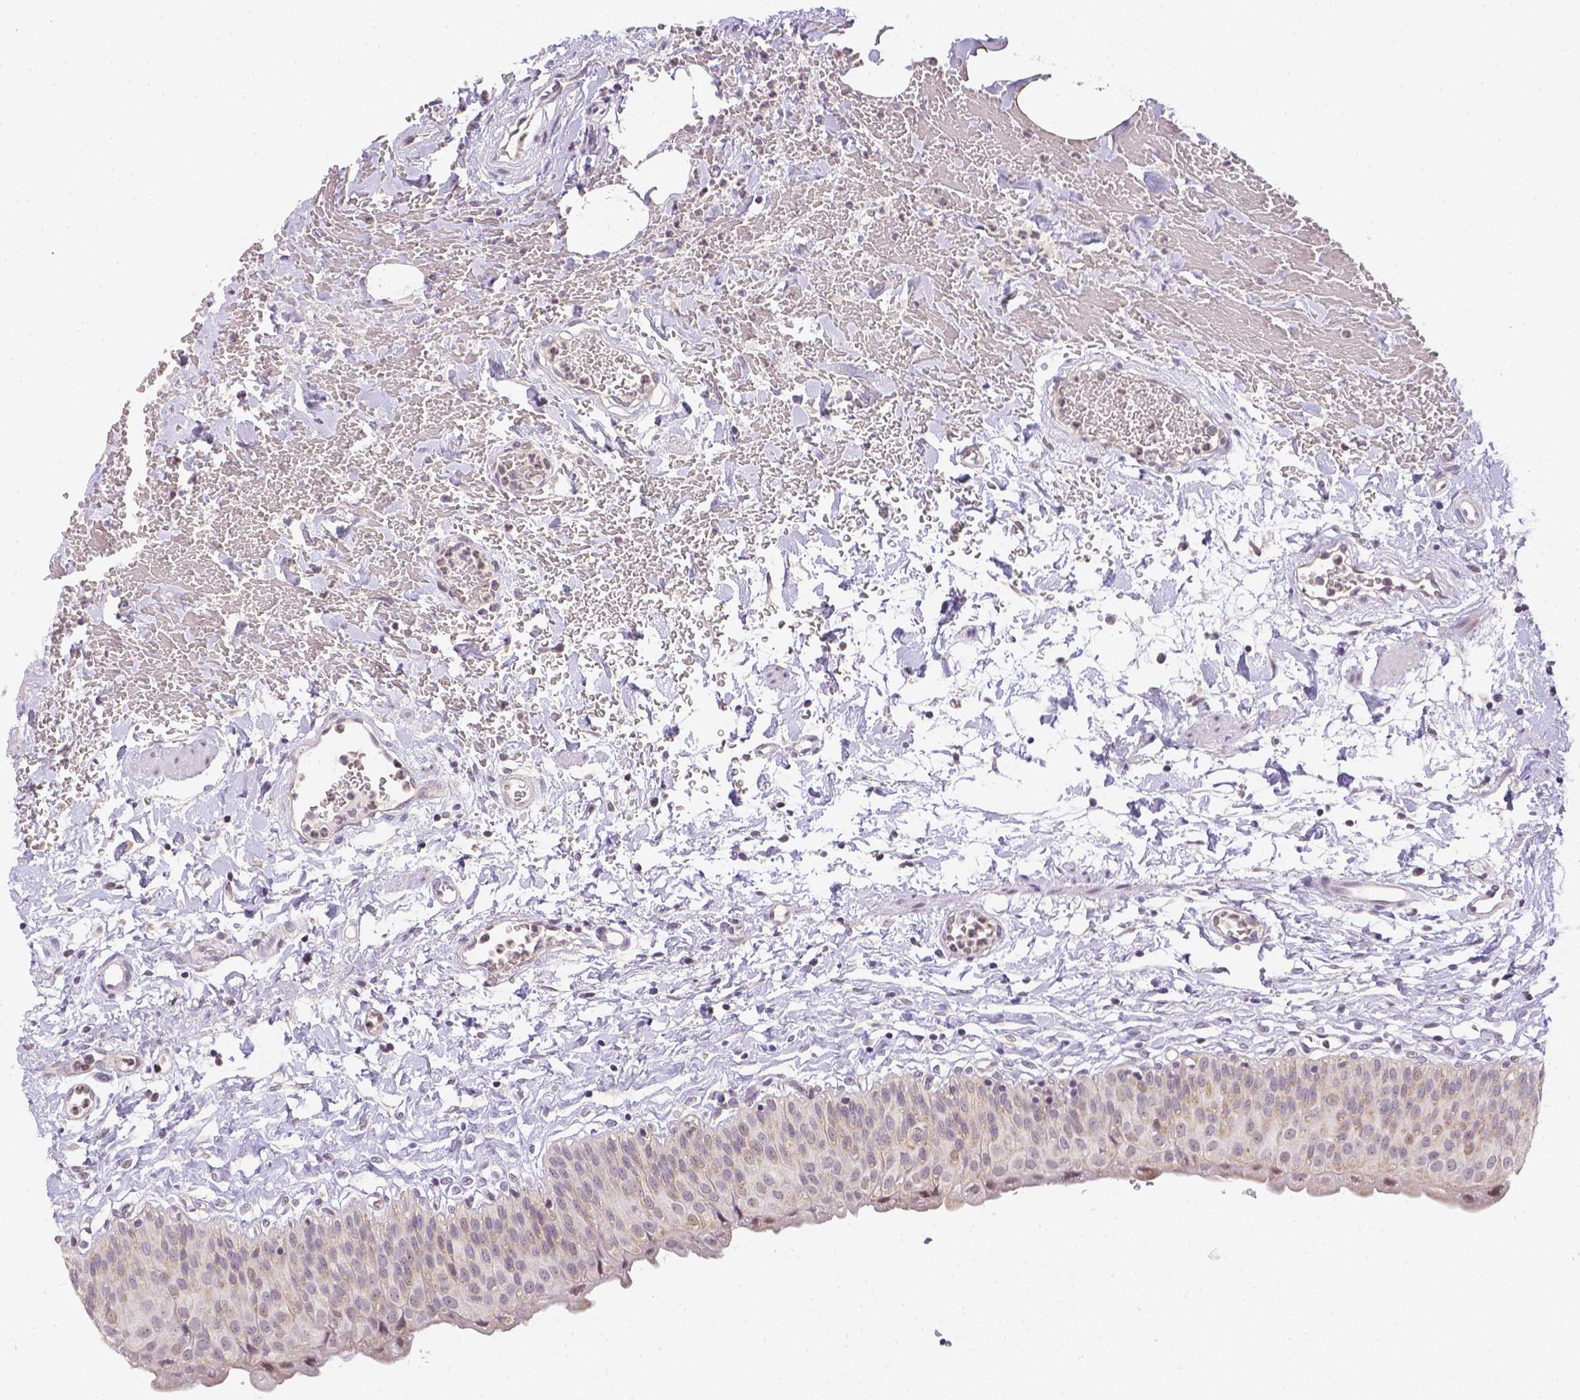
{"staining": {"intensity": "weak", "quantity": "<25%", "location": "cytoplasmic/membranous,nuclear"}, "tissue": "urinary bladder", "cell_type": "Urothelial cells", "image_type": "normal", "snomed": [{"axis": "morphology", "description": "Normal tissue, NOS"}, {"axis": "topography", "description": "Urinary bladder"}], "caption": "There is no significant expression in urothelial cells of urinary bladder.", "gene": "ZNF280B", "patient": {"sex": "male", "age": 55}}